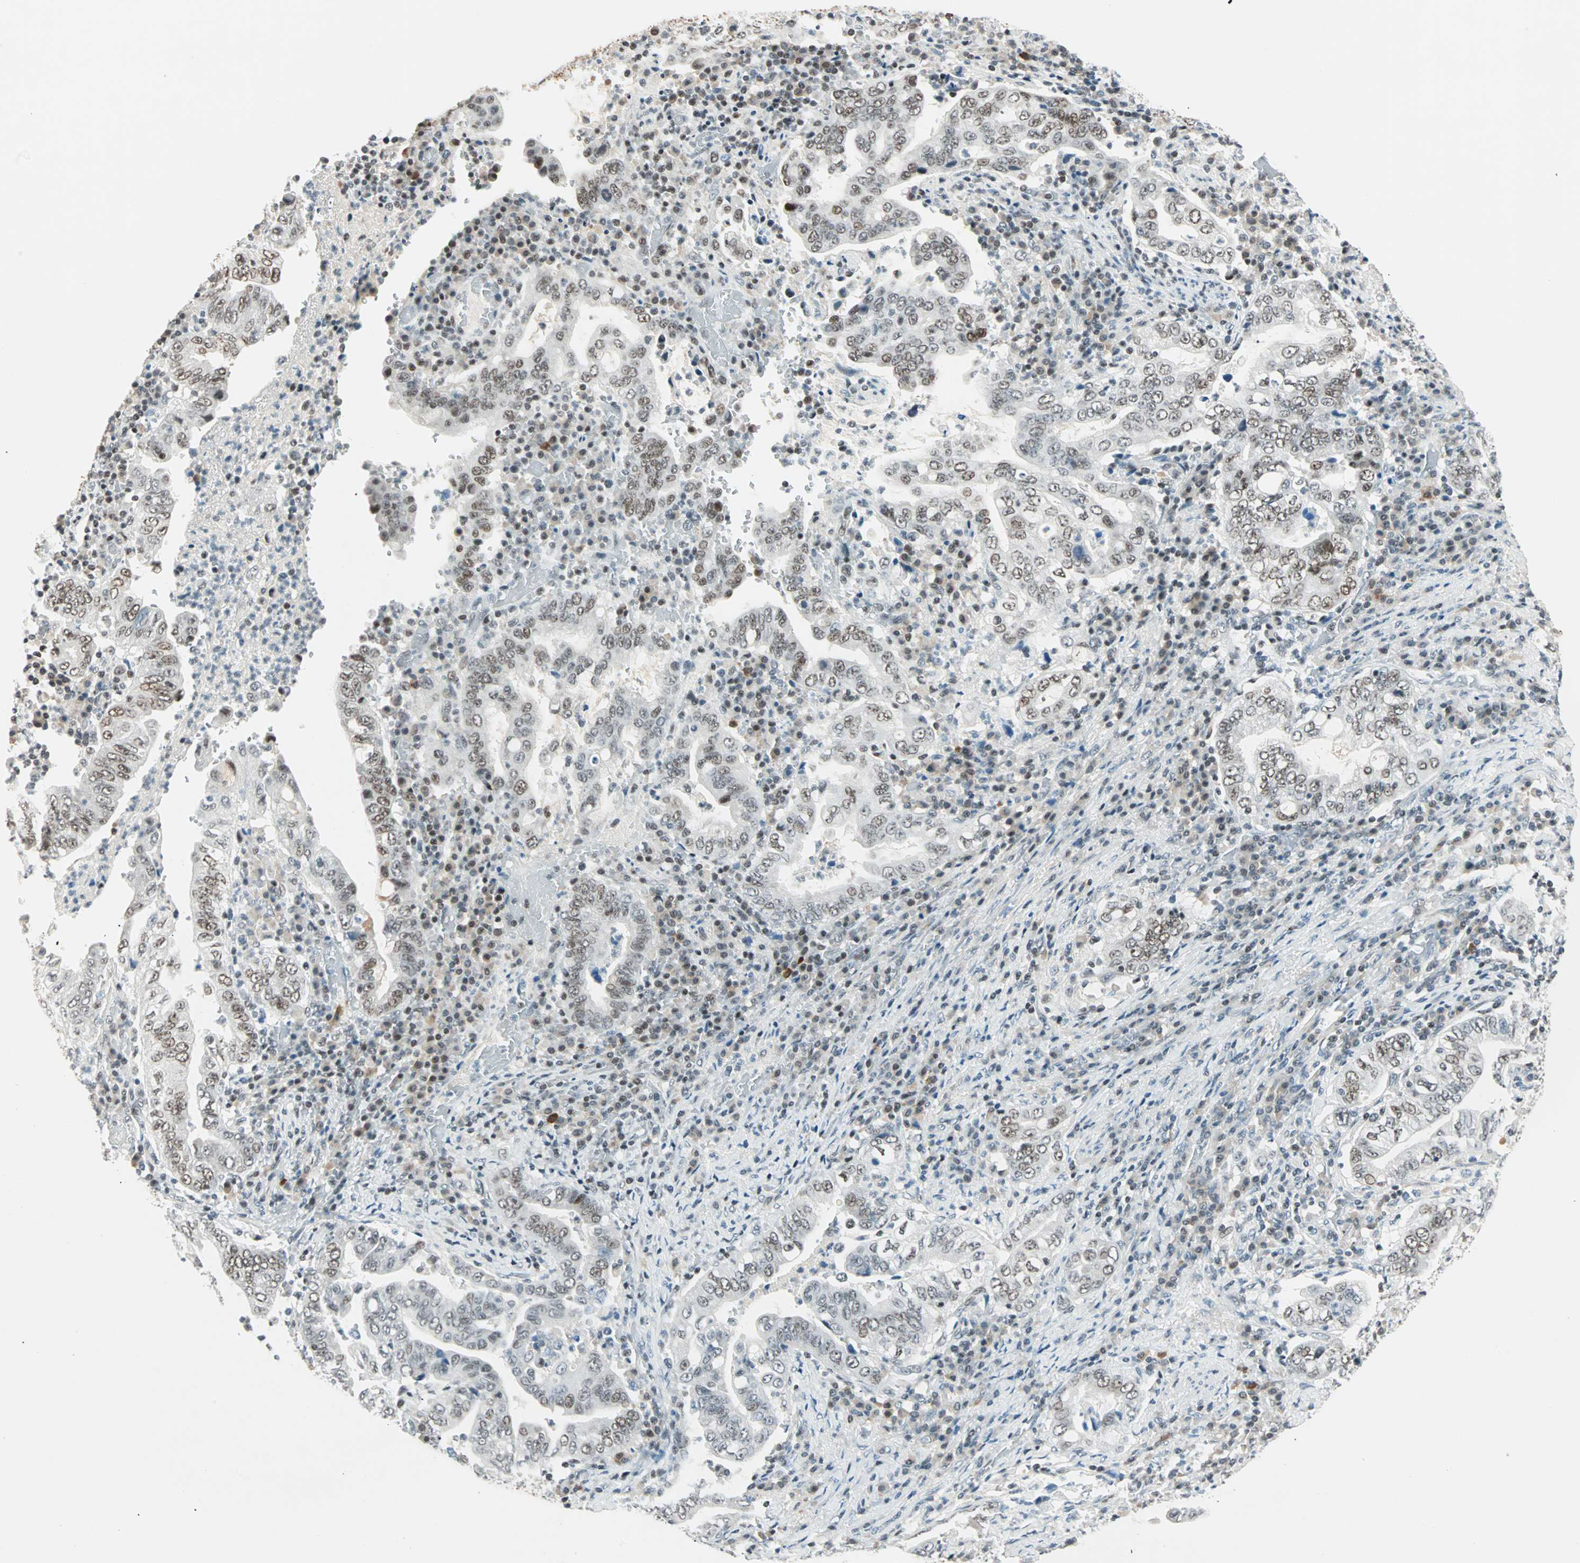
{"staining": {"intensity": "weak", "quantity": ">75%", "location": "nuclear"}, "tissue": "stomach cancer", "cell_type": "Tumor cells", "image_type": "cancer", "snomed": [{"axis": "morphology", "description": "Normal tissue, NOS"}, {"axis": "morphology", "description": "Adenocarcinoma, NOS"}, {"axis": "topography", "description": "Esophagus"}, {"axis": "topography", "description": "Stomach, upper"}, {"axis": "topography", "description": "Peripheral nerve tissue"}], "caption": "The micrograph reveals staining of stomach cancer (adenocarcinoma), revealing weak nuclear protein staining (brown color) within tumor cells.", "gene": "SIN3A", "patient": {"sex": "male", "age": 62}}